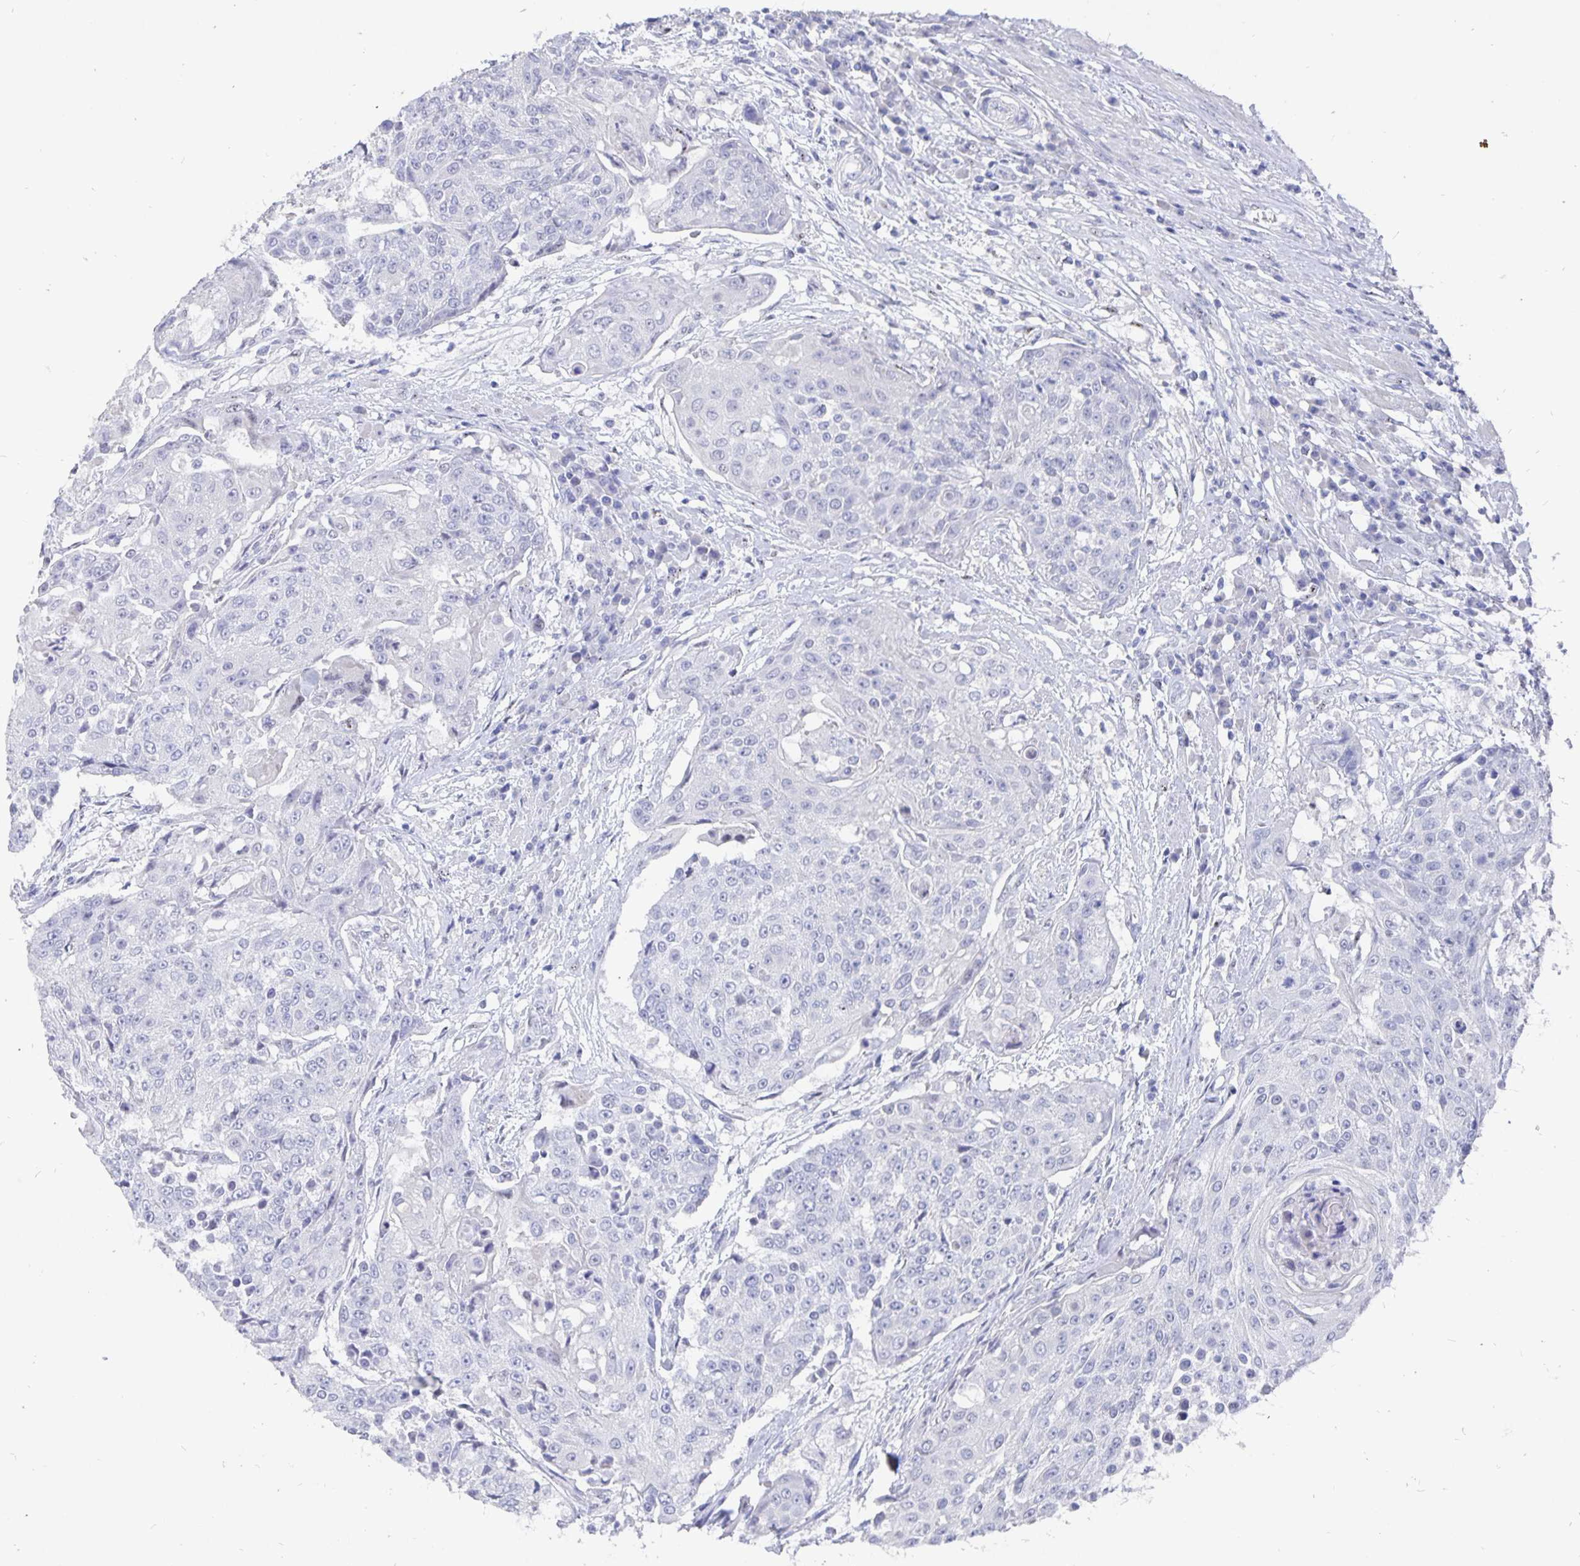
{"staining": {"intensity": "negative", "quantity": "none", "location": "none"}, "tissue": "urothelial cancer", "cell_type": "Tumor cells", "image_type": "cancer", "snomed": [{"axis": "morphology", "description": "Urothelial carcinoma, High grade"}, {"axis": "topography", "description": "Urinary bladder"}], "caption": "Immunohistochemistry histopathology image of neoplastic tissue: urothelial carcinoma (high-grade) stained with DAB (3,3'-diaminobenzidine) exhibits no significant protein staining in tumor cells.", "gene": "SMOC1", "patient": {"sex": "female", "age": 63}}